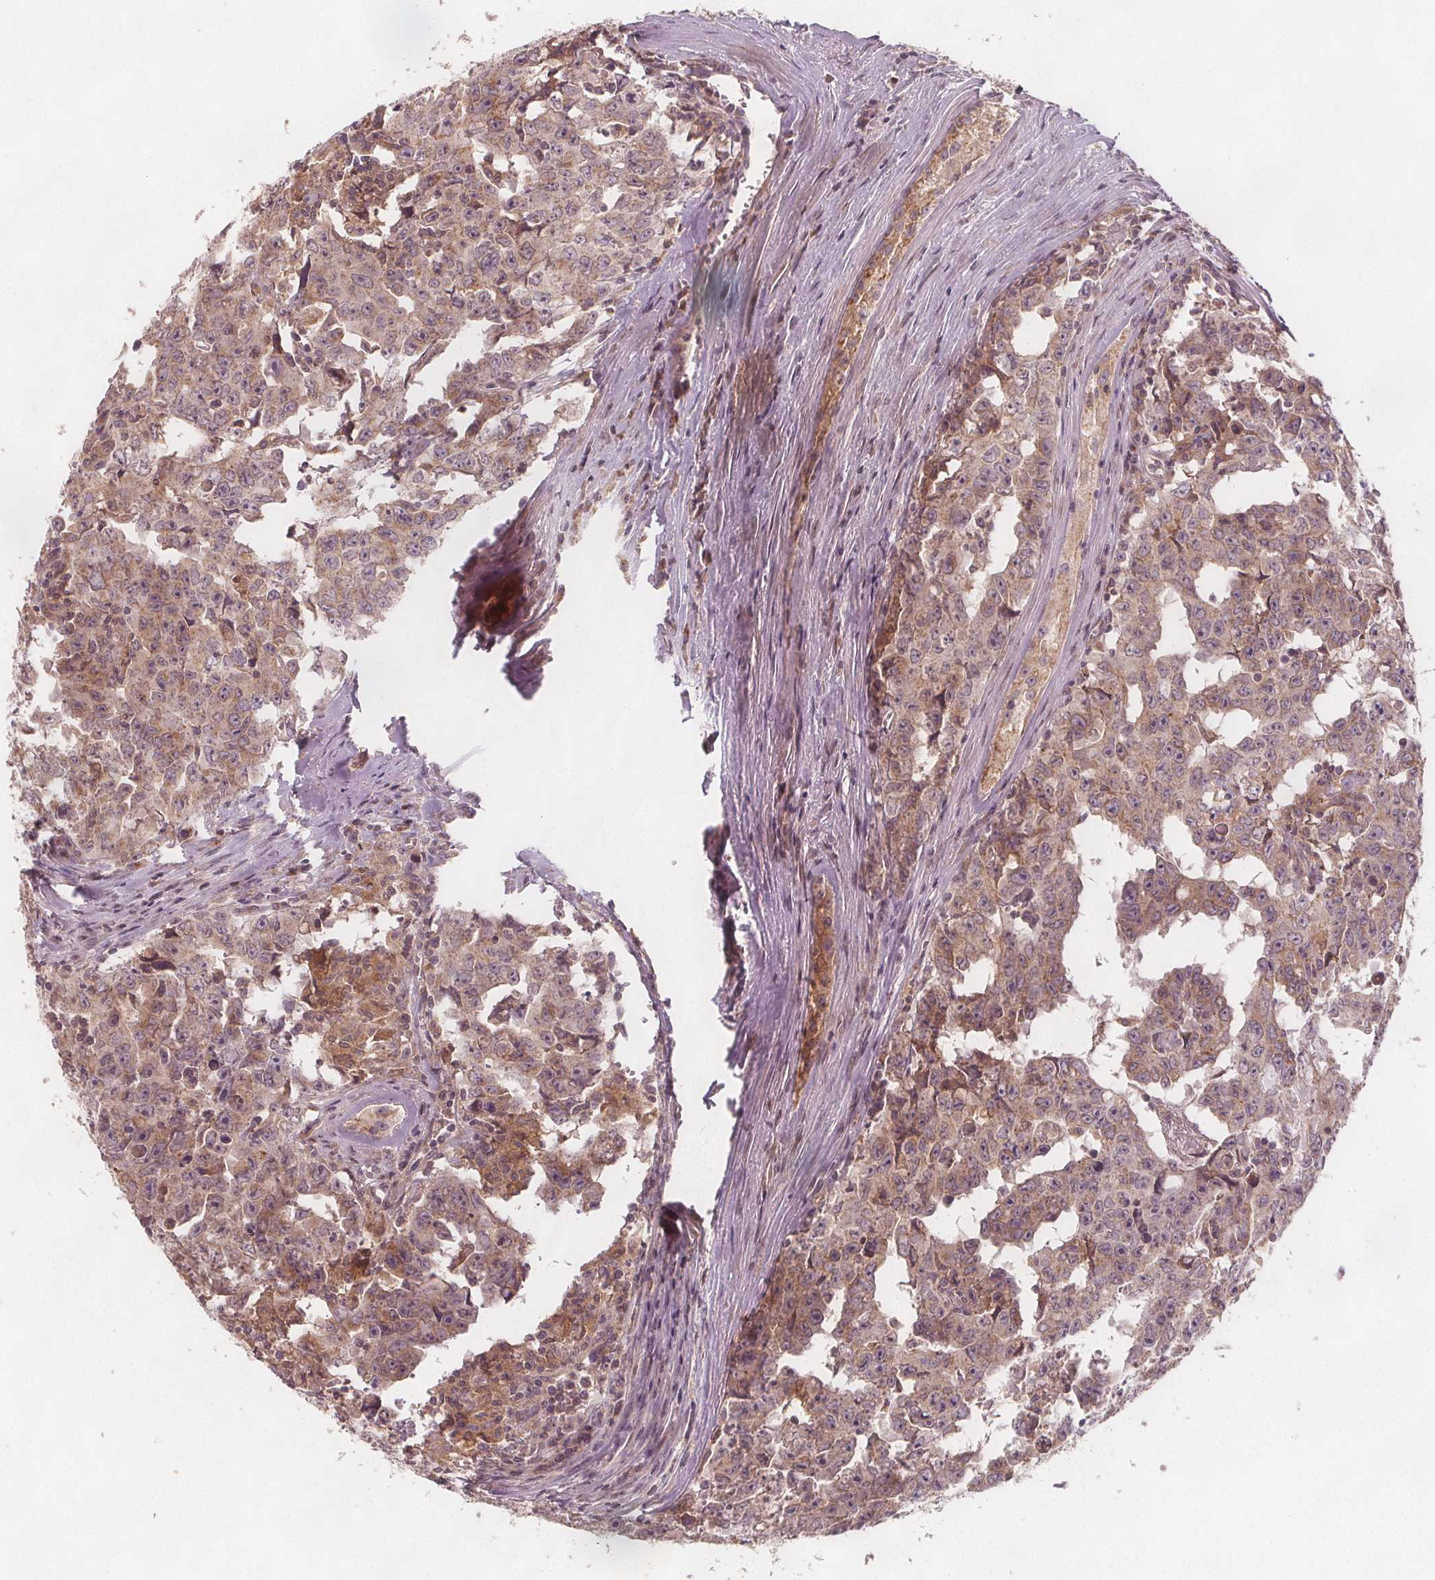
{"staining": {"intensity": "weak", "quantity": ">75%", "location": "cytoplasmic/membranous"}, "tissue": "testis cancer", "cell_type": "Tumor cells", "image_type": "cancer", "snomed": [{"axis": "morphology", "description": "Carcinoma, Embryonal, NOS"}, {"axis": "topography", "description": "Testis"}], "caption": "Tumor cells demonstrate low levels of weak cytoplasmic/membranous staining in approximately >75% of cells in embryonal carcinoma (testis).", "gene": "NCSTN", "patient": {"sex": "male", "age": 22}}